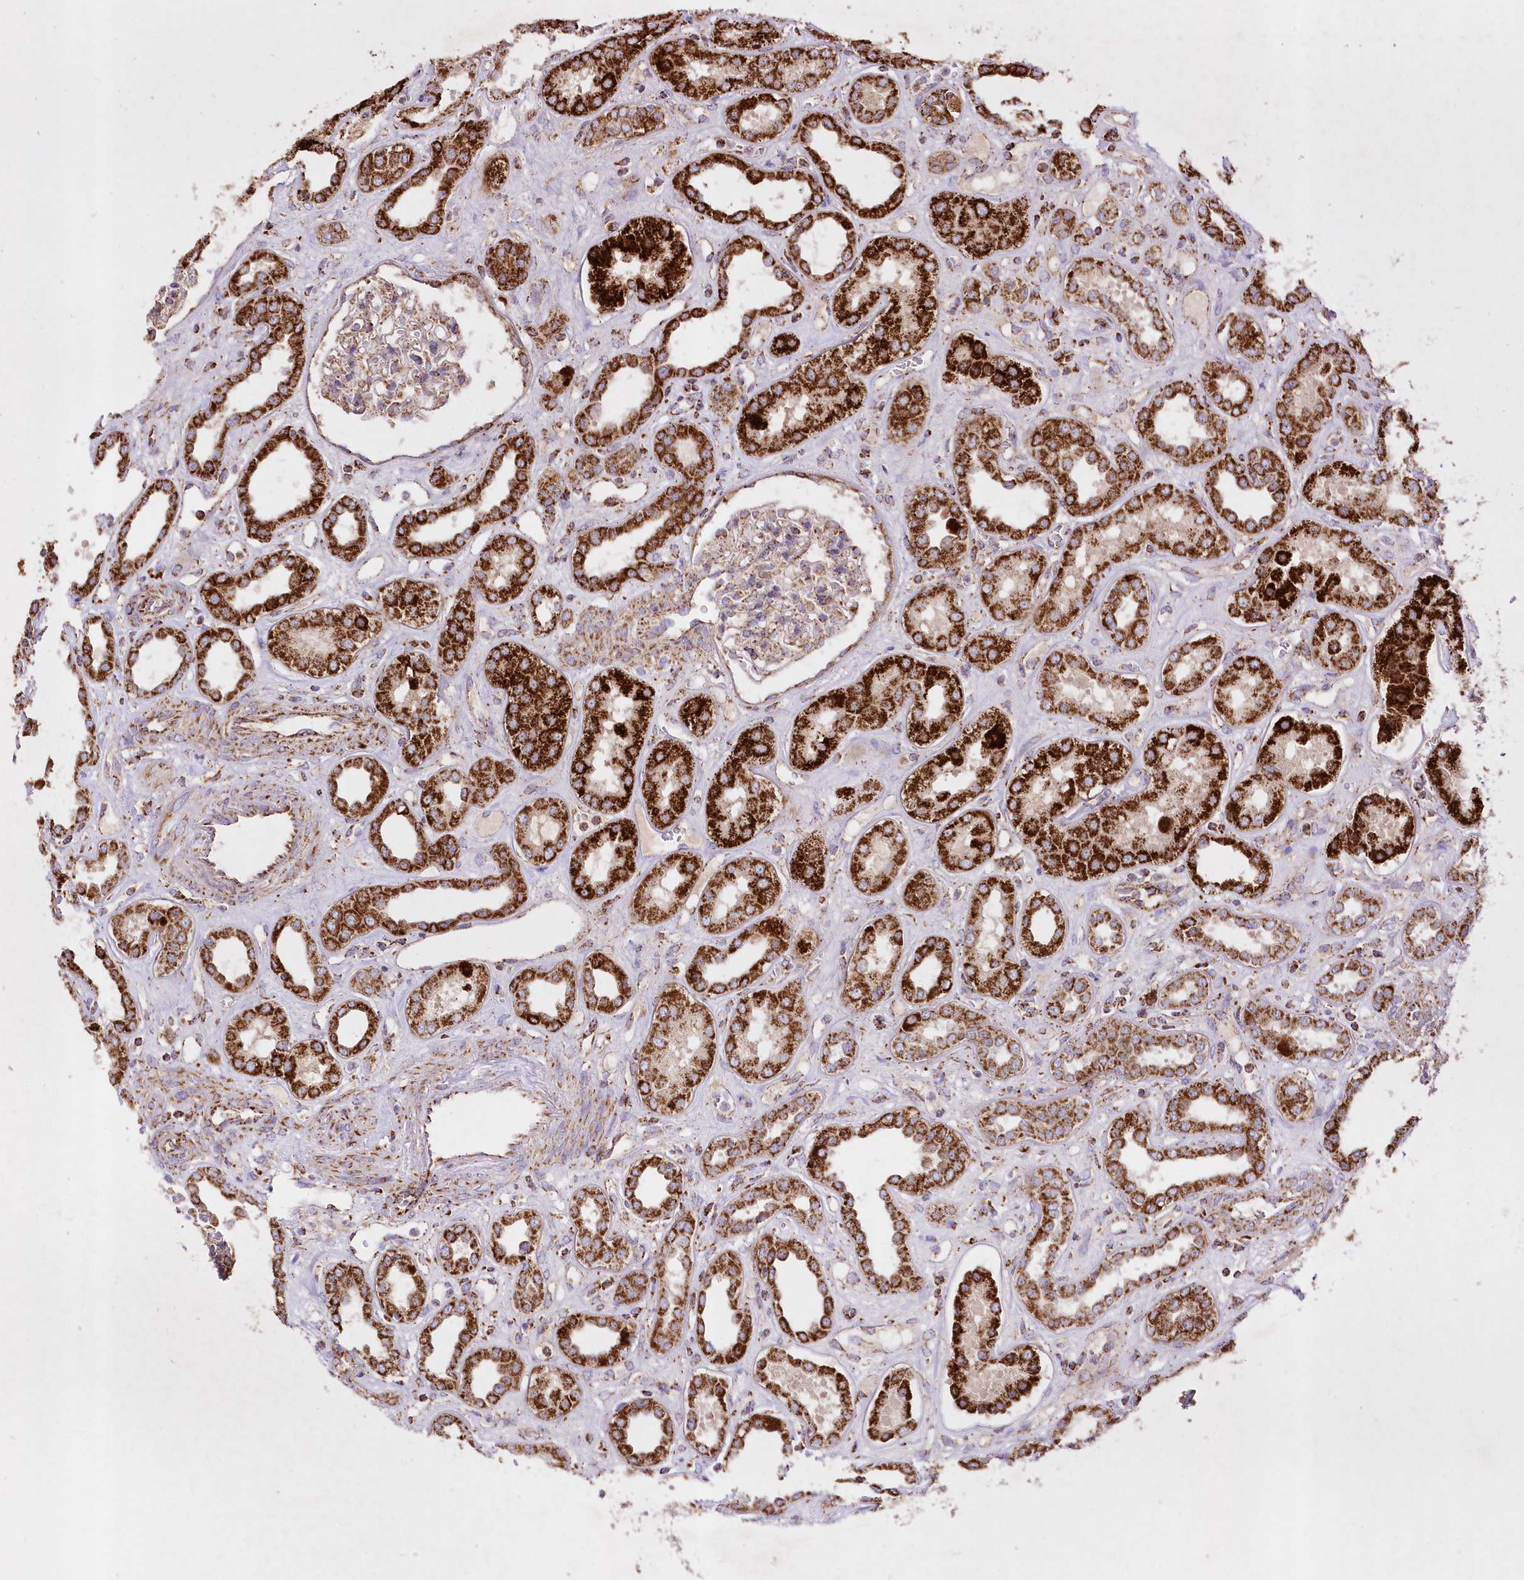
{"staining": {"intensity": "weak", "quantity": "25%-75%", "location": "cytoplasmic/membranous"}, "tissue": "kidney", "cell_type": "Cells in glomeruli", "image_type": "normal", "snomed": [{"axis": "morphology", "description": "Normal tissue, NOS"}, {"axis": "topography", "description": "Kidney"}], "caption": "The micrograph shows staining of normal kidney, revealing weak cytoplasmic/membranous protein staining (brown color) within cells in glomeruli.", "gene": "ASNSD1", "patient": {"sex": "male", "age": 59}}